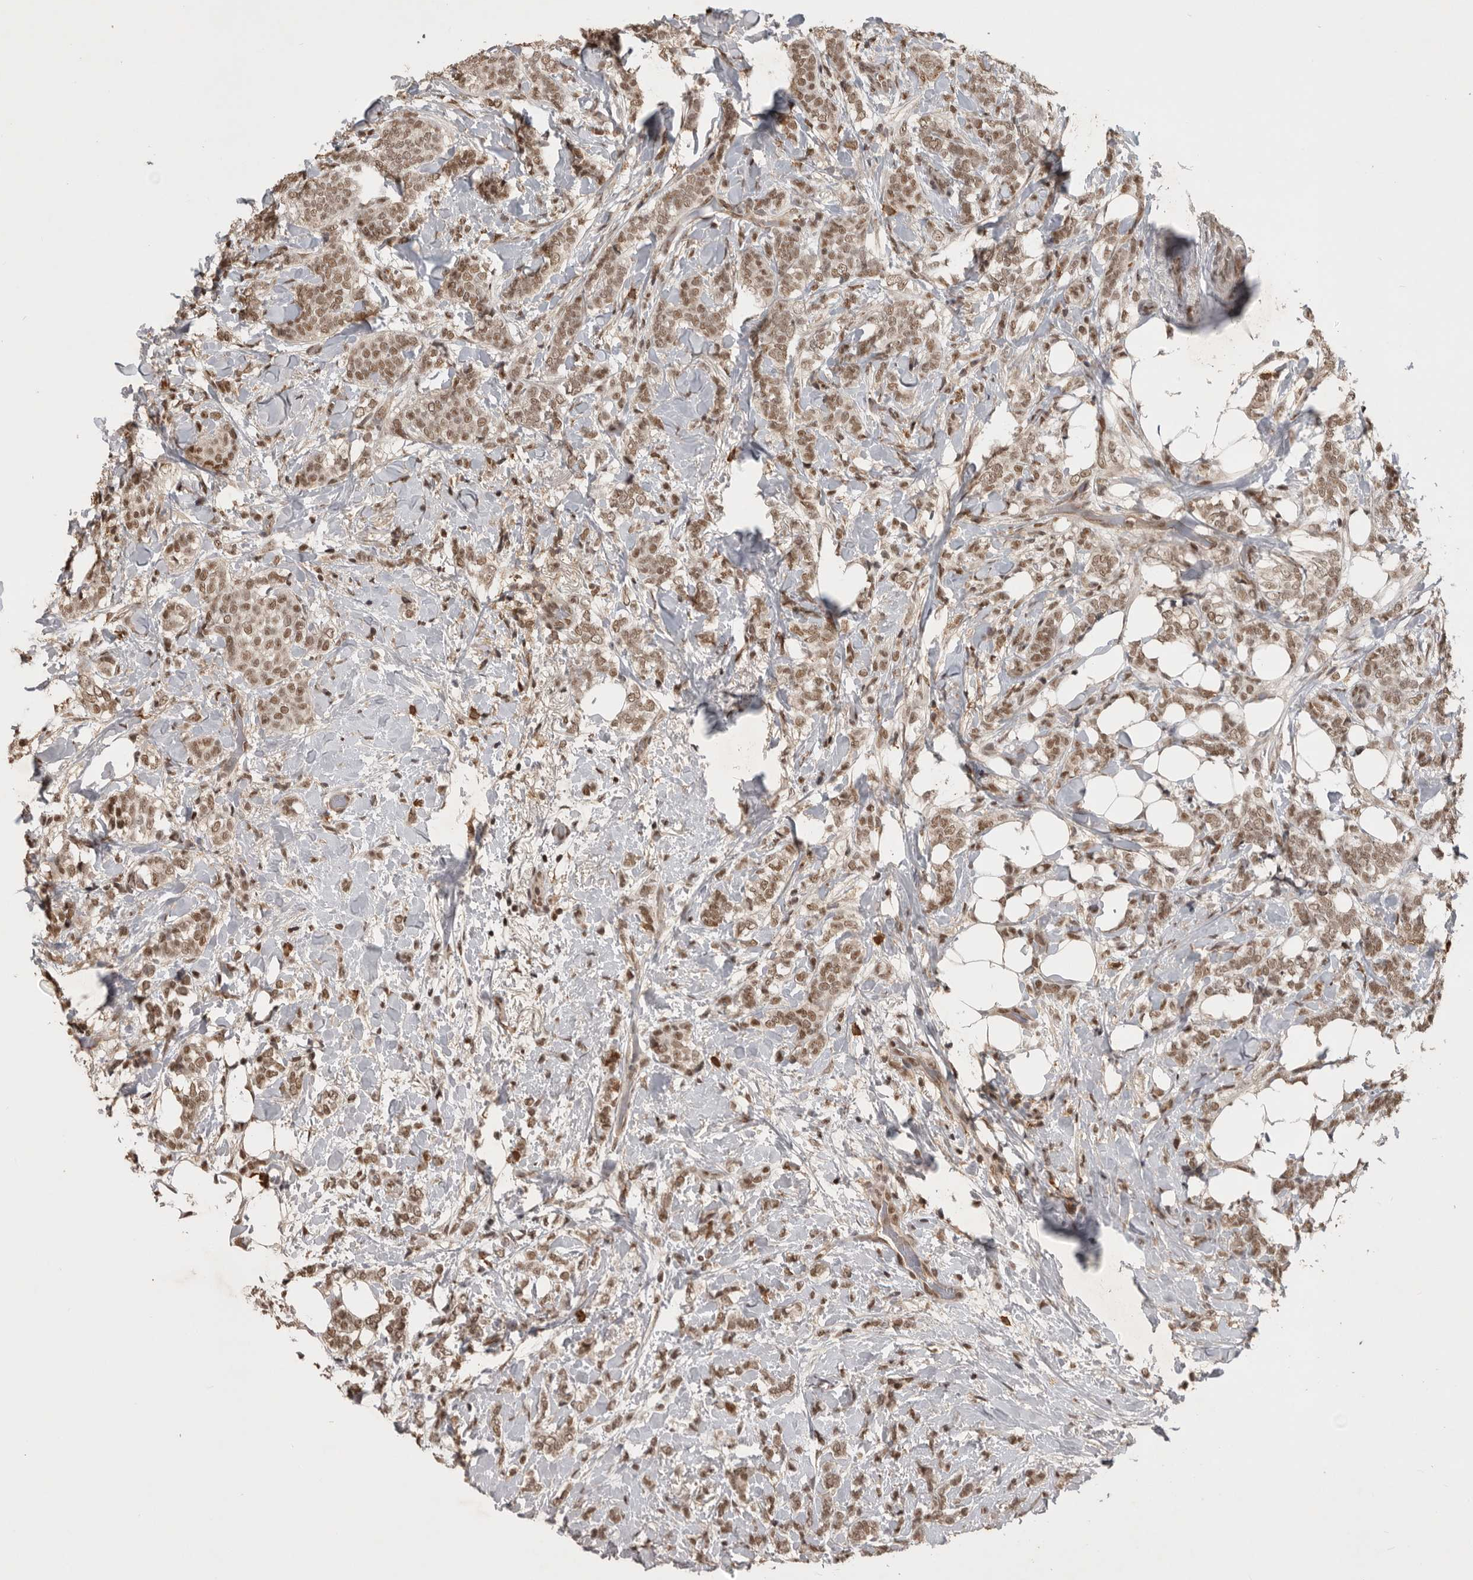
{"staining": {"intensity": "moderate", "quantity": ">75%", "location": "nuclear"}, "tissue": "breast cancer", "cell_type": "Tumor cells", "image_type": "cancer", "snomed": [{"axis": "morphology", "description": "Lobular carcinoma"}, {"axis": "topography", "description": "Breast"}], "caption": "Breast cancer stained for a protein demonstrates moderate nuclear positivity in tumor cells.", "gene": "CBLL1", "patient": {"sex": "female", "age": 50}}